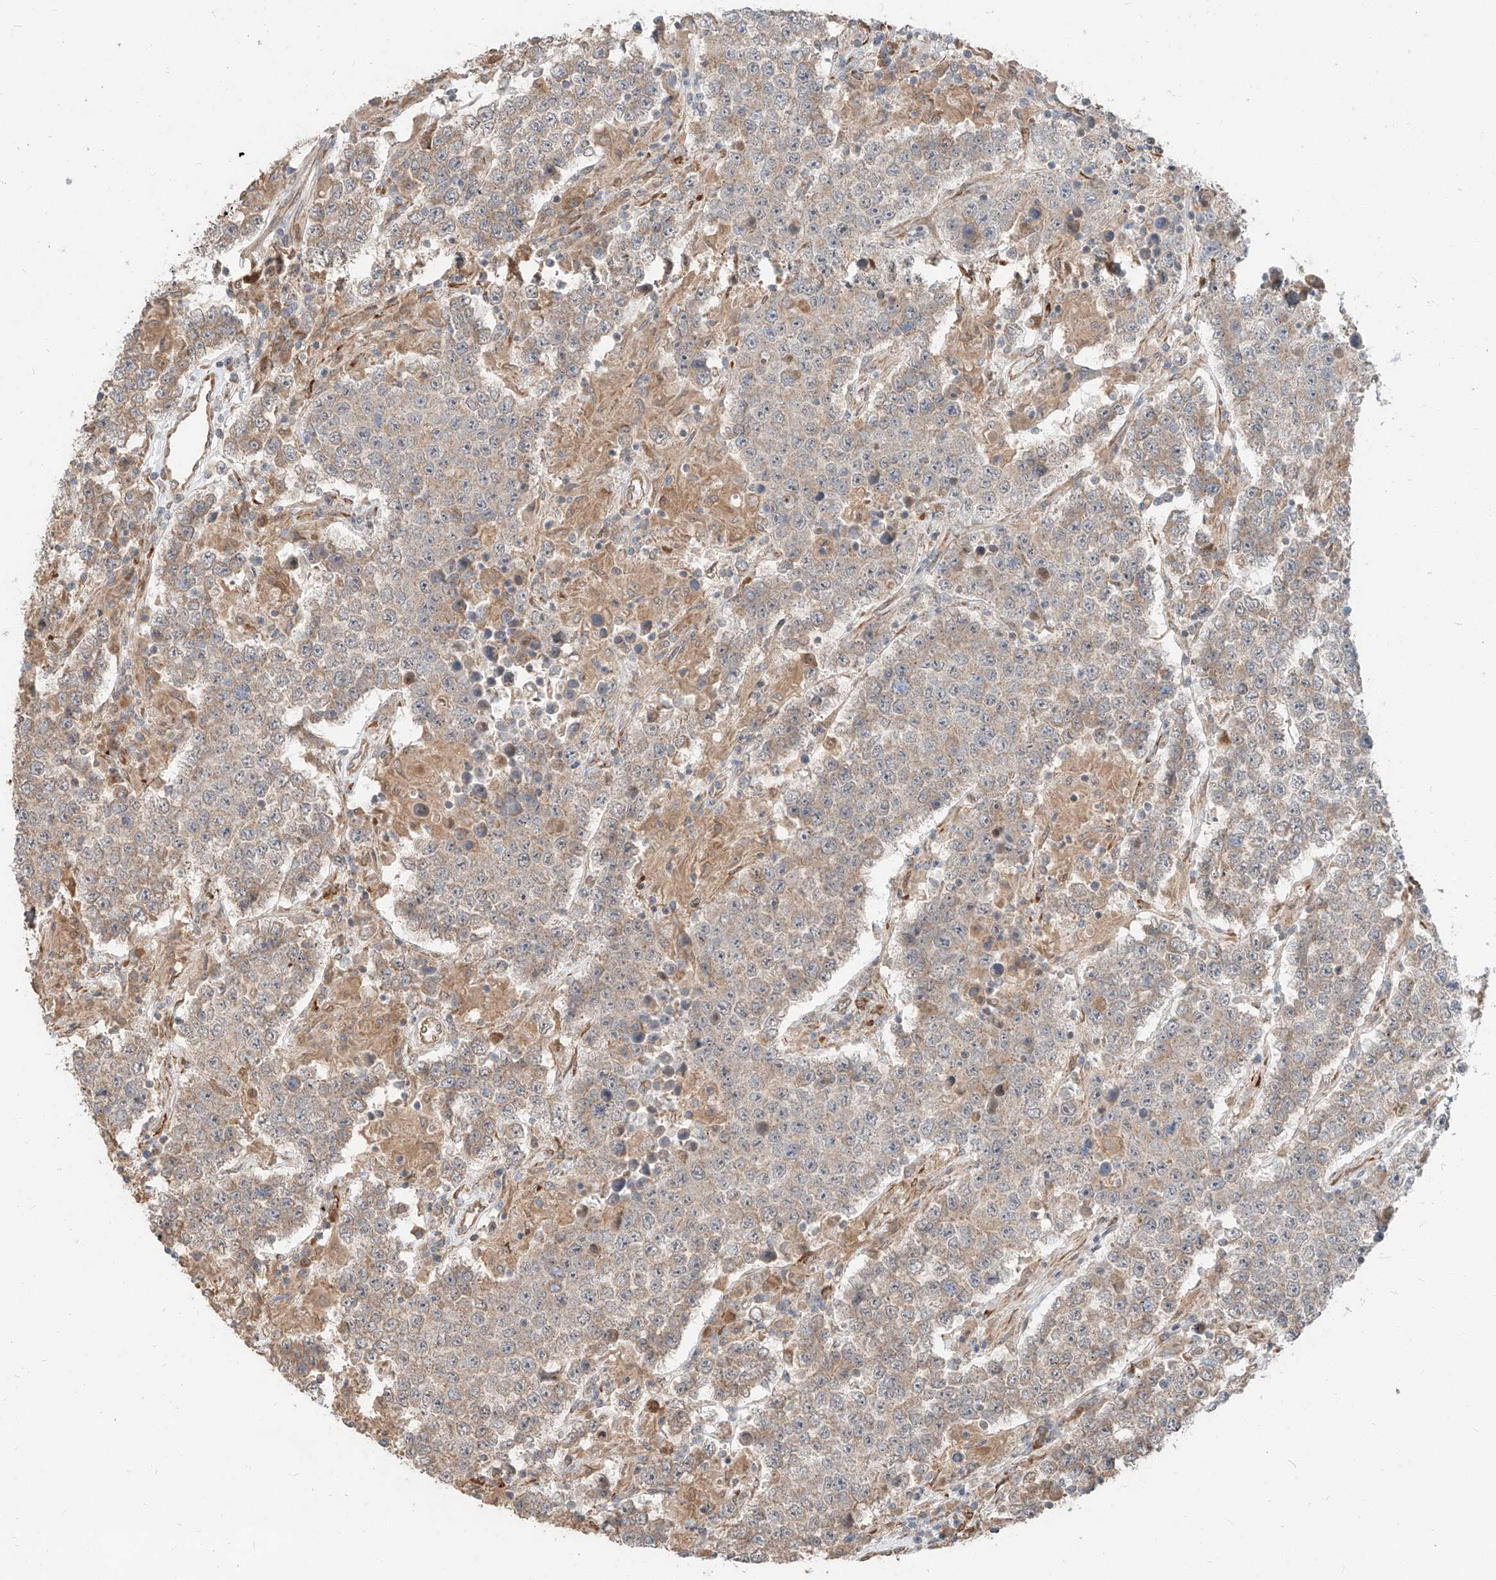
{"staining": {"intensity": "weak", "quantity": "<25%", "location": "cytoplasmic/membranous"}, "tissue": "testis cancer", "cell_type": "Tumor cells", "image_type": "cancer", "snomed": [{"axis": "morphology", "description": "Normal tissue, NOS"}, {"axis": "morphology", "description": "Urothelial carcinoma, High grade"}, {"axis": "morphology", "description": "Seminoma, NOS"}, {"axis": "morphology", "description": "Carcinoma, Embryonal, NOS"}, {"axis": "topography", "description": "Urinary bladder"}, {"axis": "topography", "description": "Testis"}], "caption": "Immunohistochemistry histopathology image of neoplastic tissue: human testis cancer (seminoma) stained with DAB demonstrates no significant protein staining in tumor cells.", "gene": "STX19", "patient": {"sex": "male", "age": 41}}